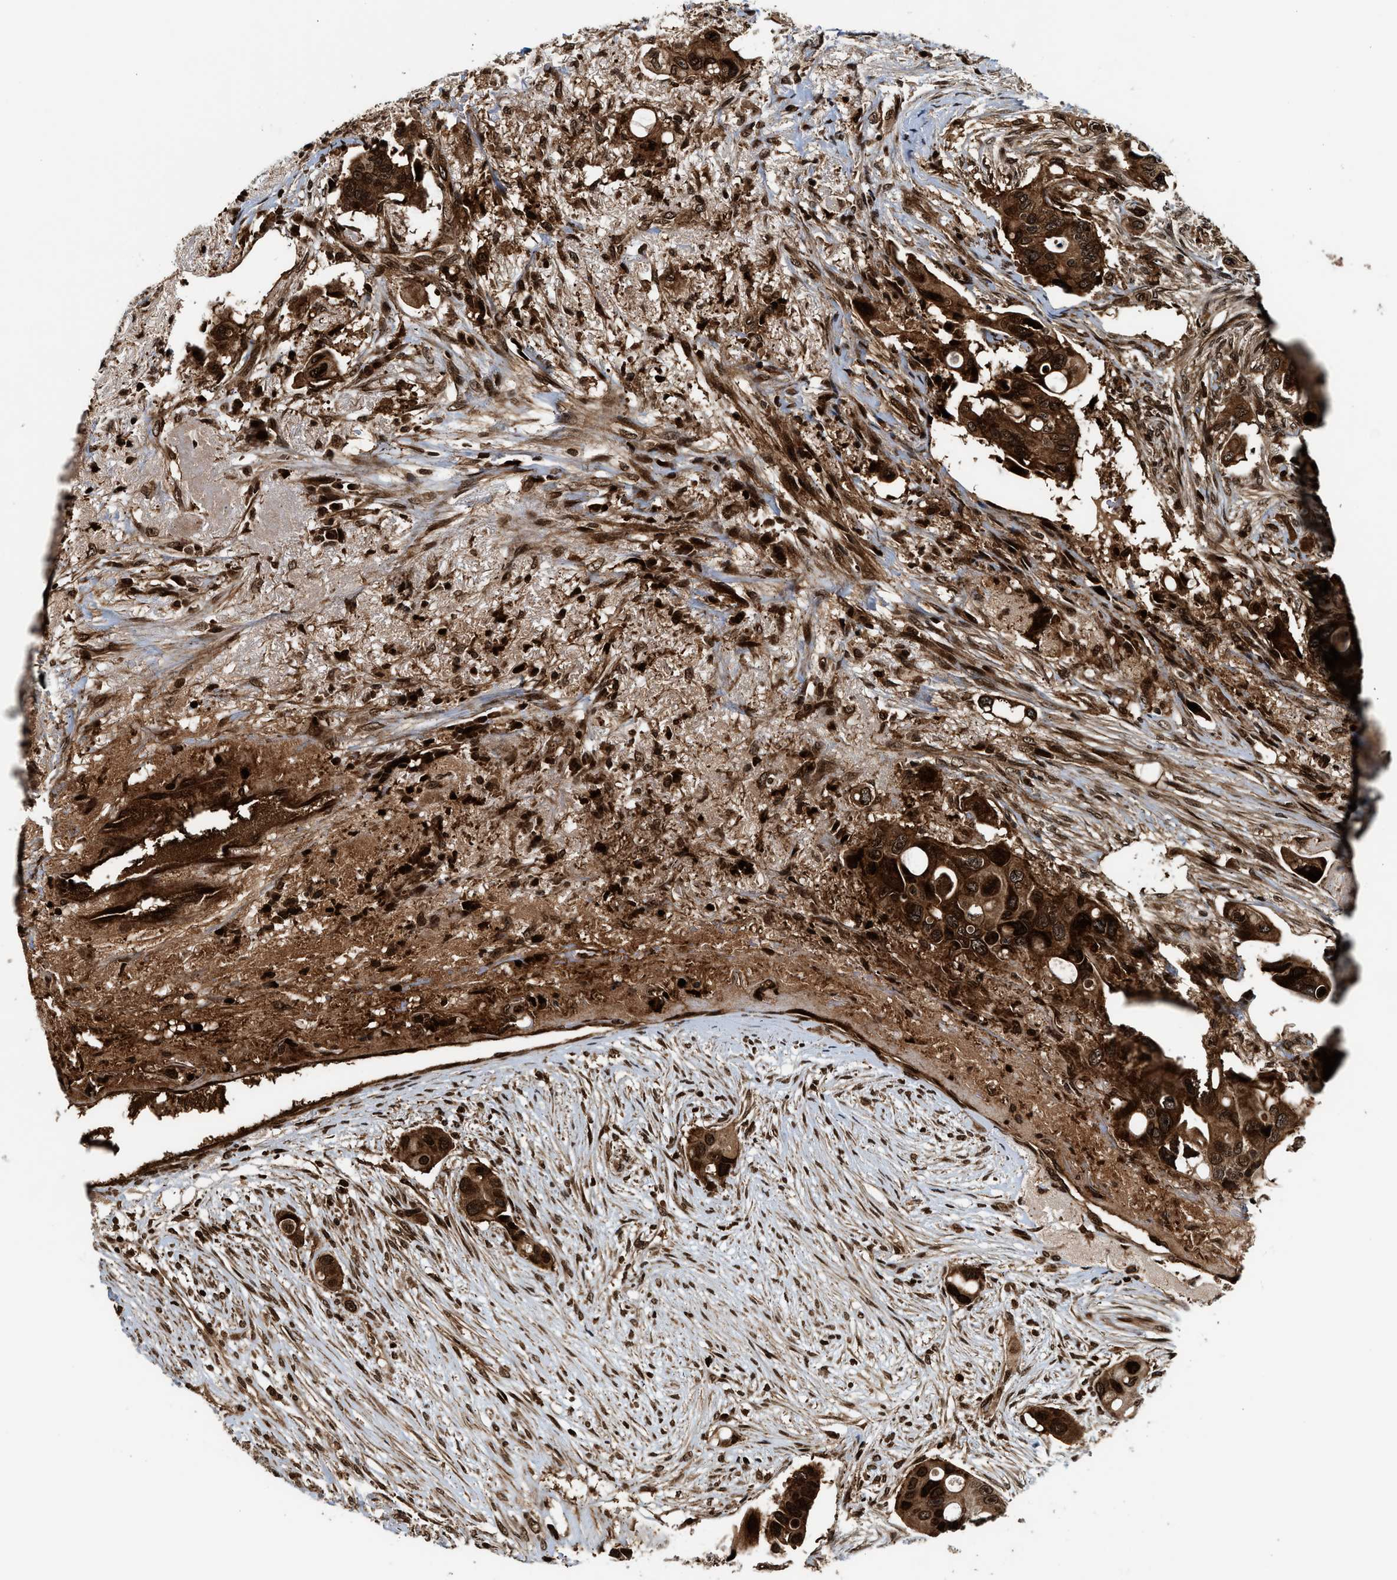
{"staining": {"intensity": "strong", "quantity": ">75%", "location": "cytoplasmic/membranous,nuclear"}, "tissue": "colorectal cancer", "cell_type": "Tumor cells", "image_type": "cancer", "snomed": [{"axis": "morphology", "description": "Adenocarcinoma, NOS"}, {"axis": "topography", "description": "Colon"}], "caption": "Human colorectal cancer stained for a protein (brown) displays strong cytoplasmic/membranous and nuclear positive staining in approximately >75% of tumor cells.", "gene": "MDM2", "patient": {"sex": "female", "age": 57}}